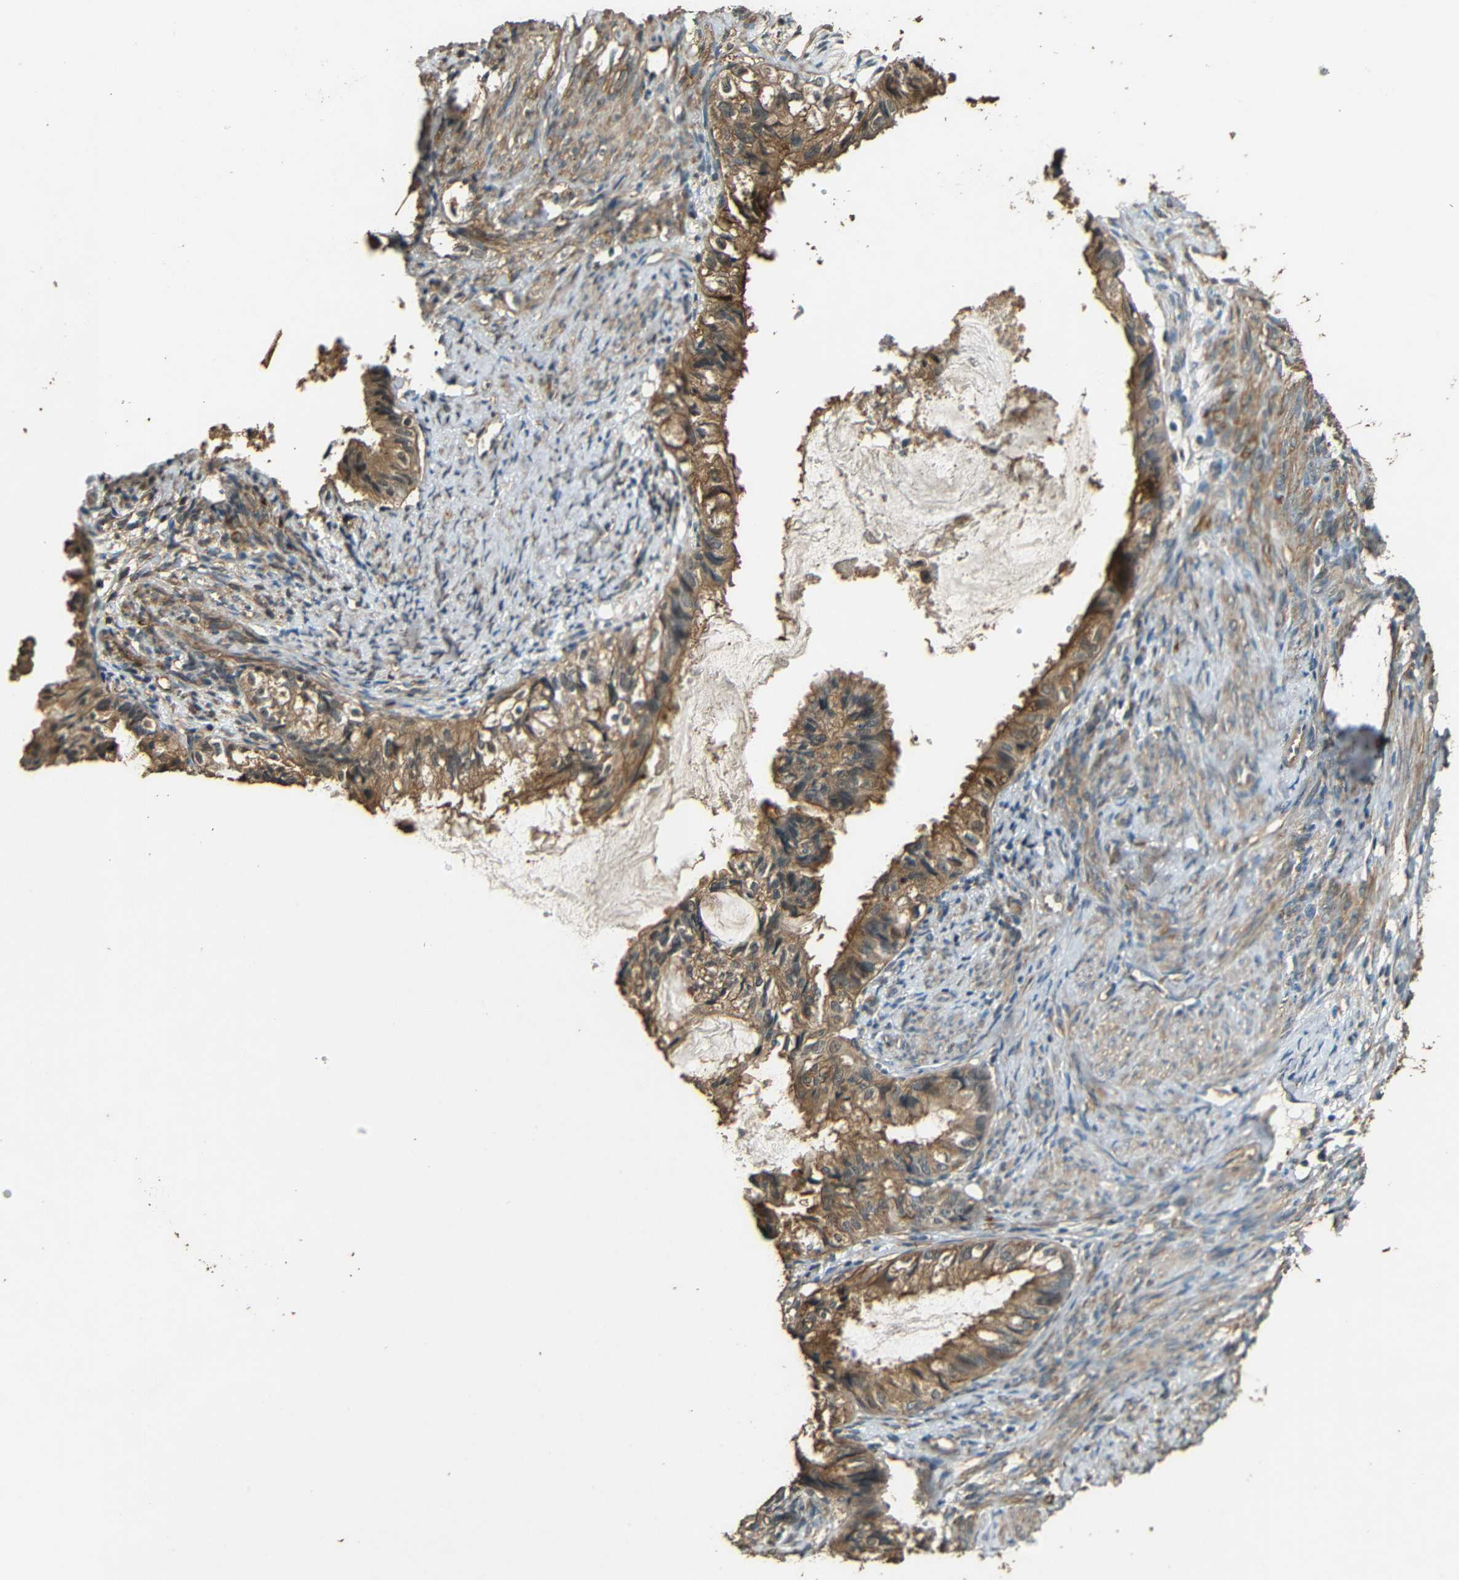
{"staining": {"intensity": "moderate", "quantity": ">75%", "location": "cytoplasmic/membranous"}, "tissue": "cervical cancer", "cell_type": "Tumor cells", "image_type": "cancer", "snomed": [{"axis": "morphology", "description": "Normal tissue, NOS"}, {"axis": "morphology", "description": "Adenocarcinoma, NOS"}, {"axis": "topography", "description": "Cervix"}, {"axis": "topography", "description": "Endometrium"}], "caption": "Cervical cancer was stained to show a protein in brown. There is medium levels of moderate cytoplasmic/membranous staining in approximately >75% of tumor cells.", "gene": "PDE5A", "patient": {"sex": "female", "age": 86}}